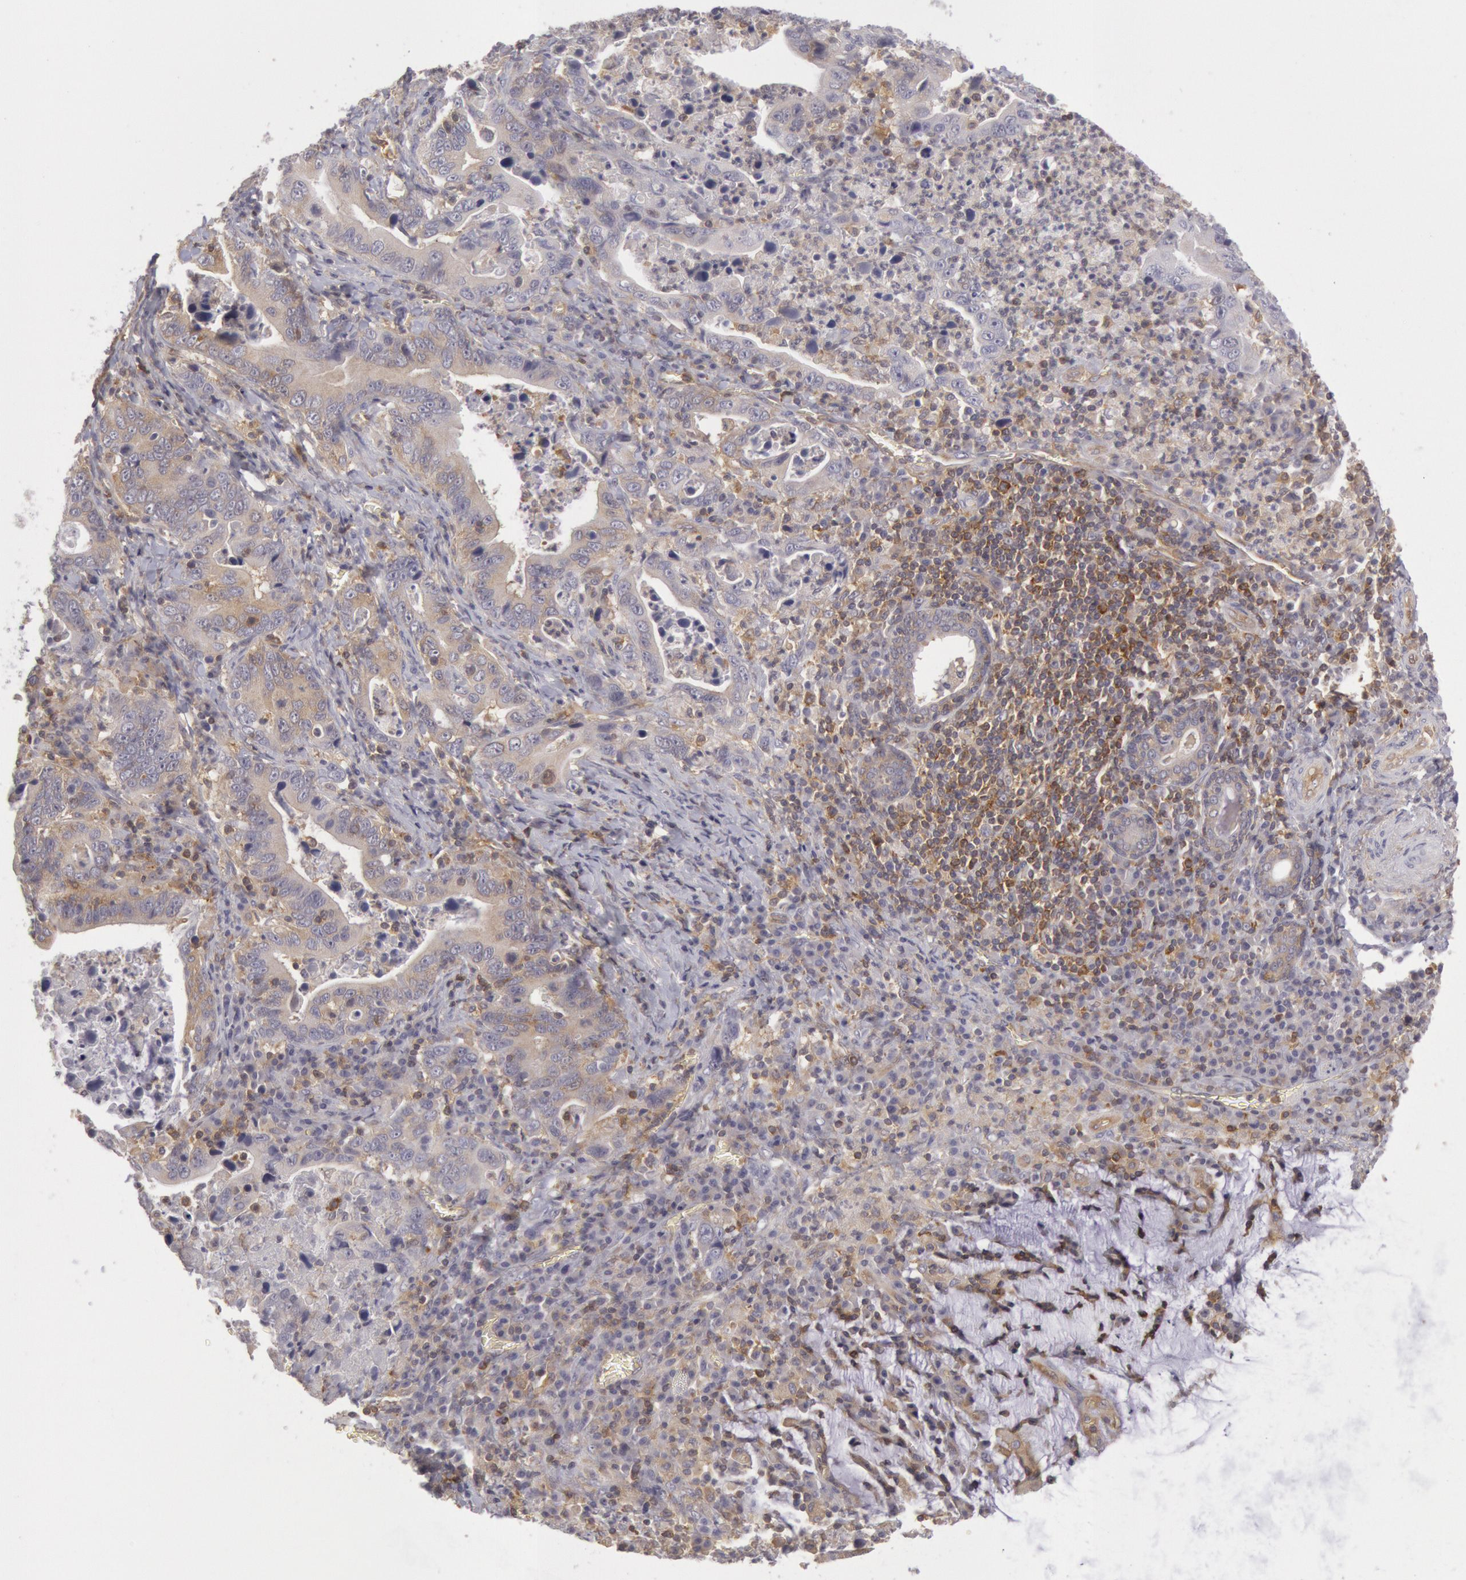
{"staining": {"intensity": "weak", "quantity": ">75%", "location": "cytoplasmic/membranous"}, "tissue": "stomach cancer", "cell_type": "Tumor cells", "image_type": "cancer", "snomed": [{"axis": "morphology", "description": "Adenocarcinoma, NOS"}, {"axis": "topography", "description": "Stomach, upper"}], "caption": "IHC photomicrograph of neoplastic tissue: stomach adenocarcinoma stained using IHC exhibits low levels of weak protein expression localized specifically in the cytoplasmic/membranous of tumor cells, appearing as a cytoplasmic/membranous brown color.", "gene": "IKBKB", "patient": {"sex": "male", "age": 63}}